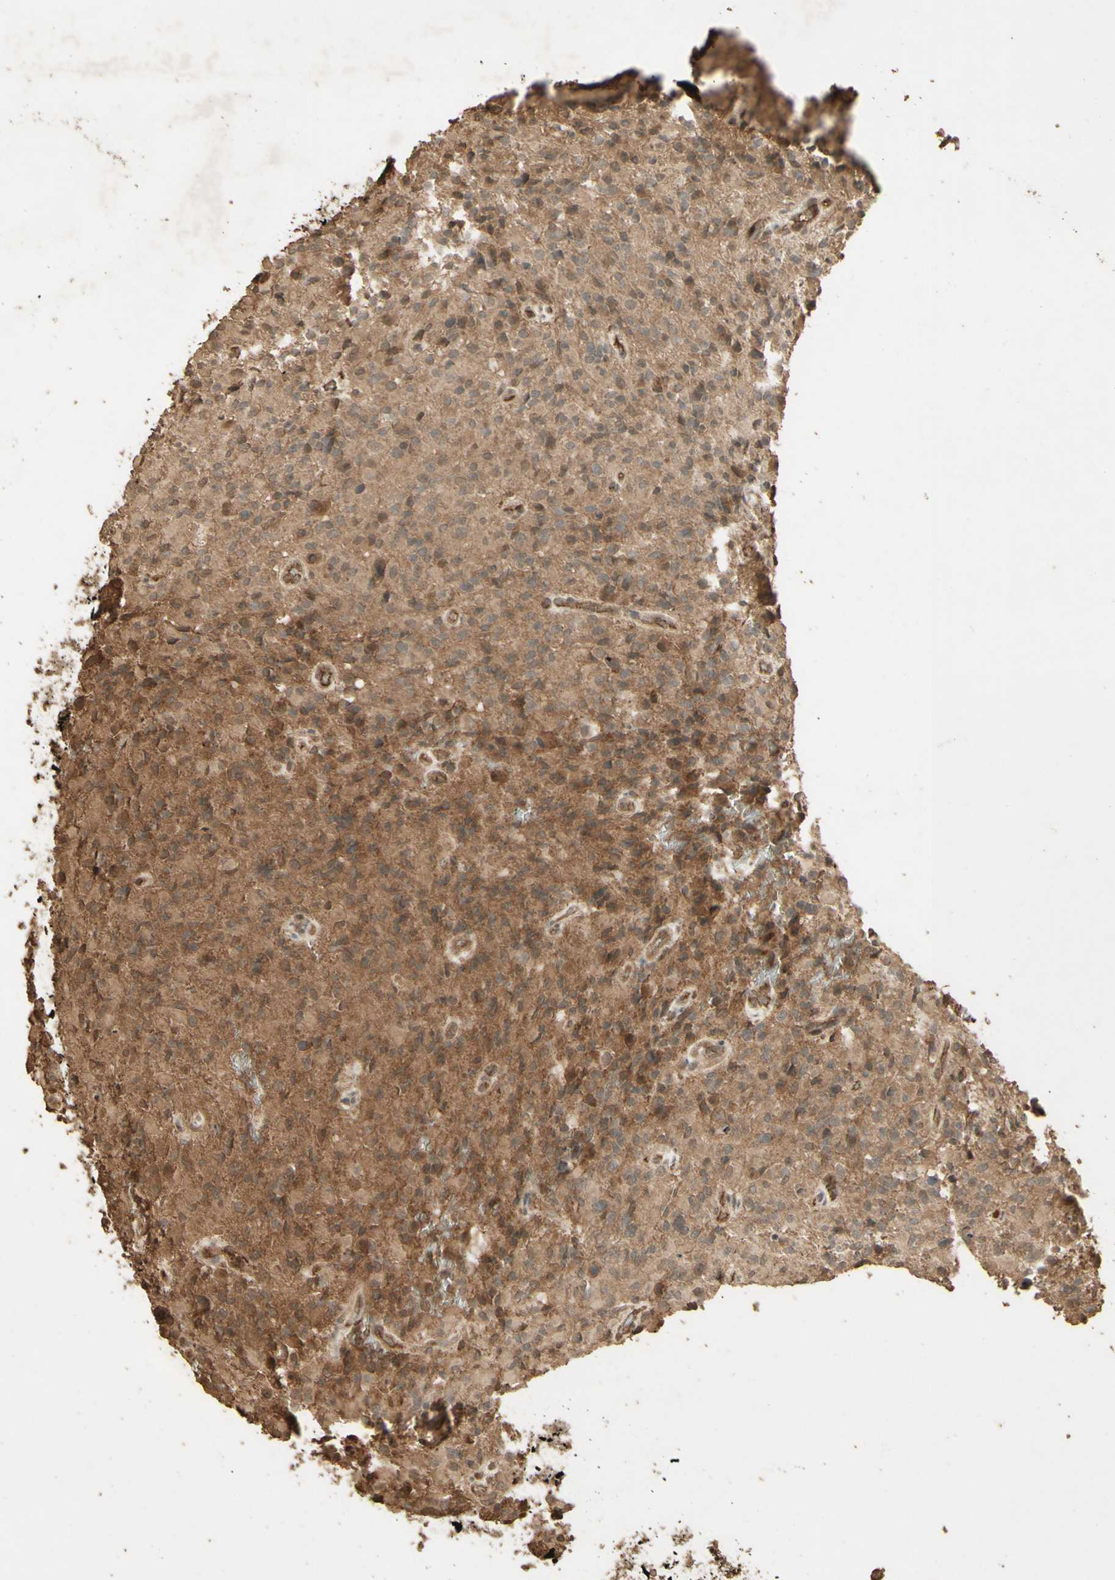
{"staining": {"intensity": "moderate", "quantity": ">75%", "location": "cytoplasmic/membranous"}, "tissue": "glioma", "cell_type": "Tumor cells", "image_type": "cancer", "snomed": [{"axis": "morphology", "description": "Glioma, malignant, High grade"}, {"axis": "topography", "description": "Brain"}], "caption": "IHC of glioma reveals medium levels of moderate cytoplasmic/membranous expression in about >75% of tumor cells. The protein of interest is stained brown, and the nuclei are stained in blue (DAB IHC with brightfield microscopy, high magnification).", "gene": "SMAD9", "patient": {"sex": "male", "age": 71}}